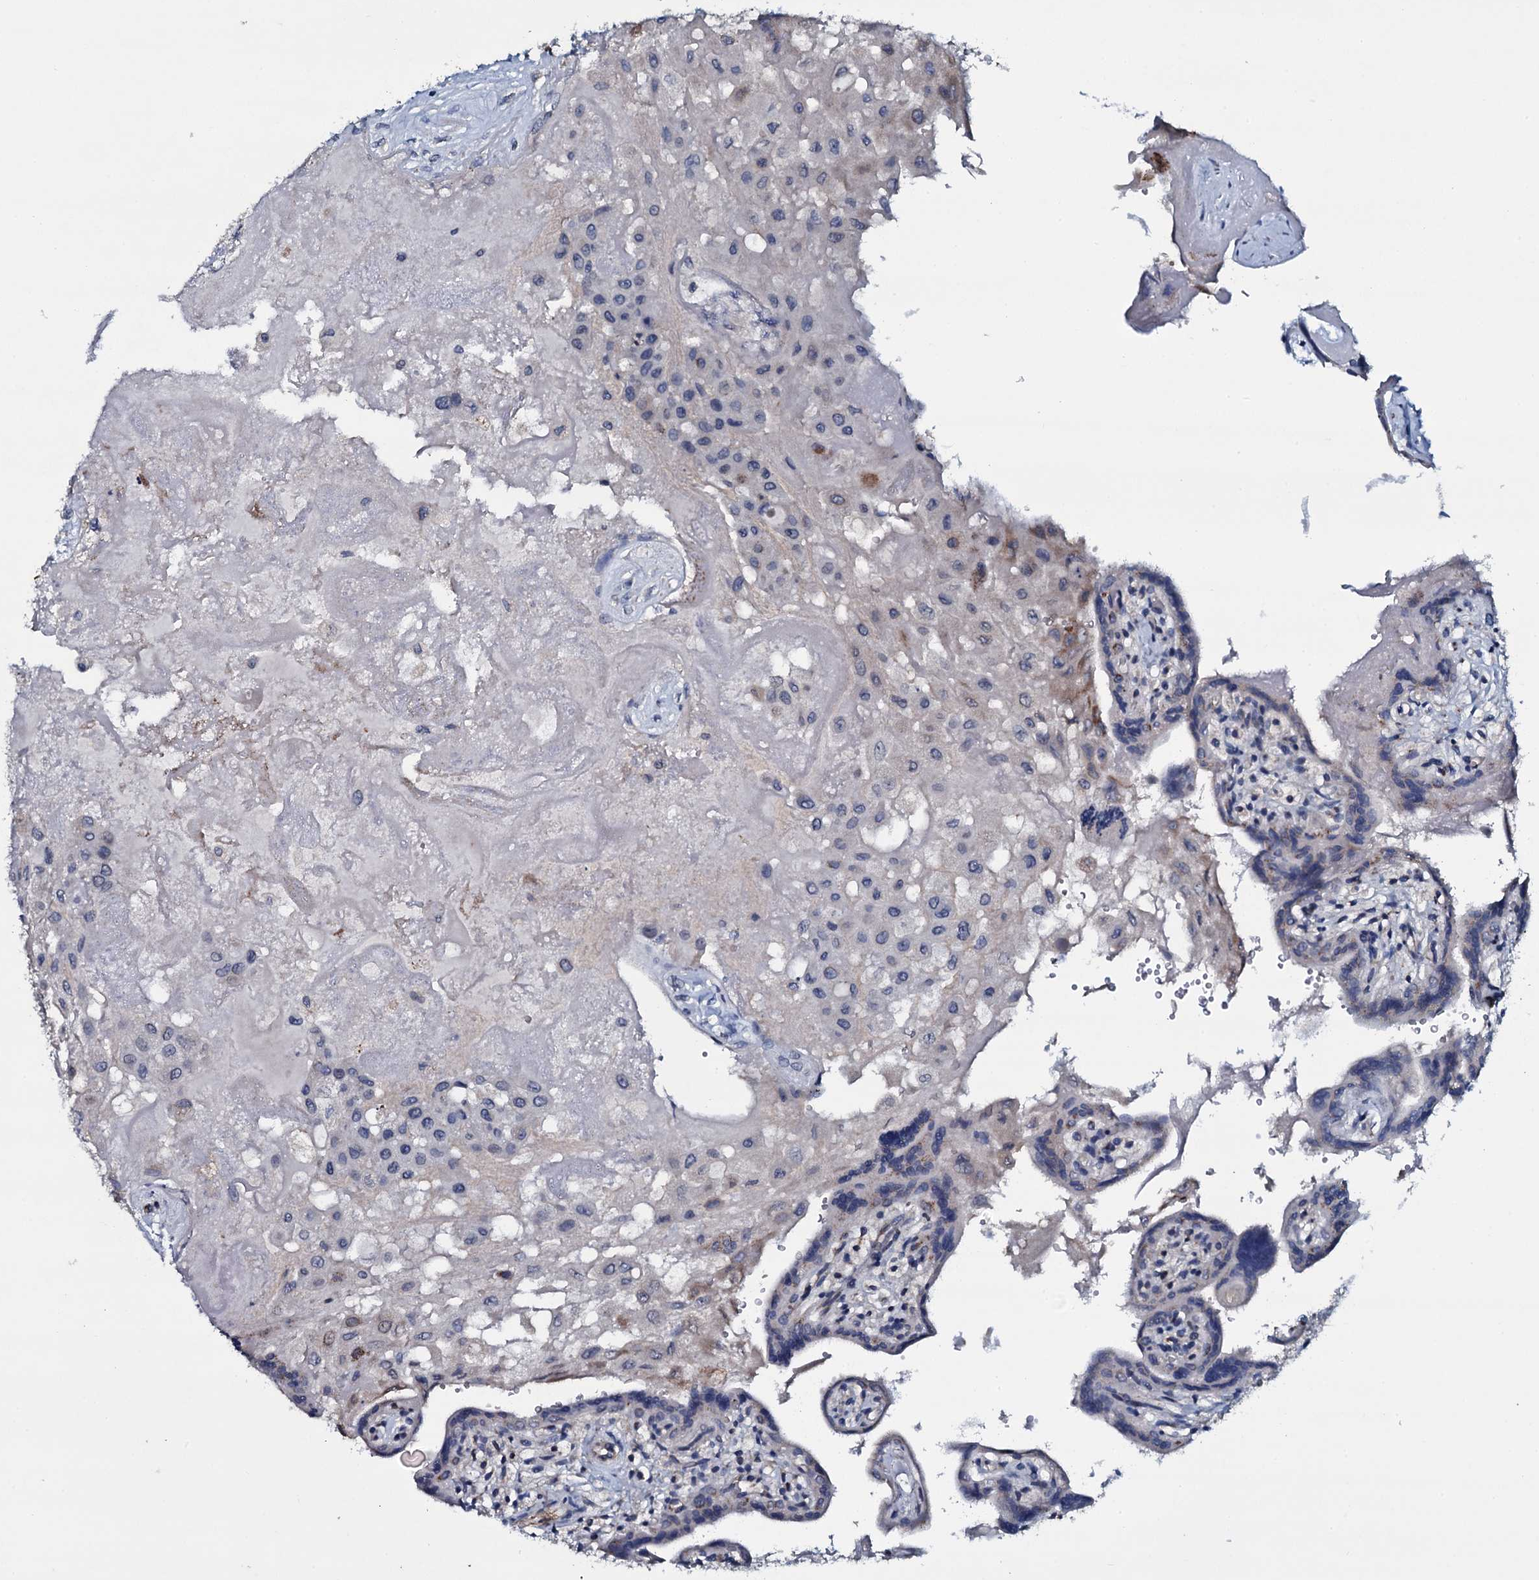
{"staining": {"intensity": "negative", "quantity": "none", "location": "none"}, "tissue": "placenta", "cell_type": "Decidual cells", "image_type": "normal", "snomed": [{"axis": "morphology", "description": "Normal tissue, NOS"}, {"axis": "topography", "description": "Placenta"}], "caption": "DAB (3,3'-diaminobenzidine) immunohistochemical staining of normal human placenta reveals no significant staining in decidual cells.", "gene": "CLEC14A", "patient": {"sex": "female", "age": 37}}